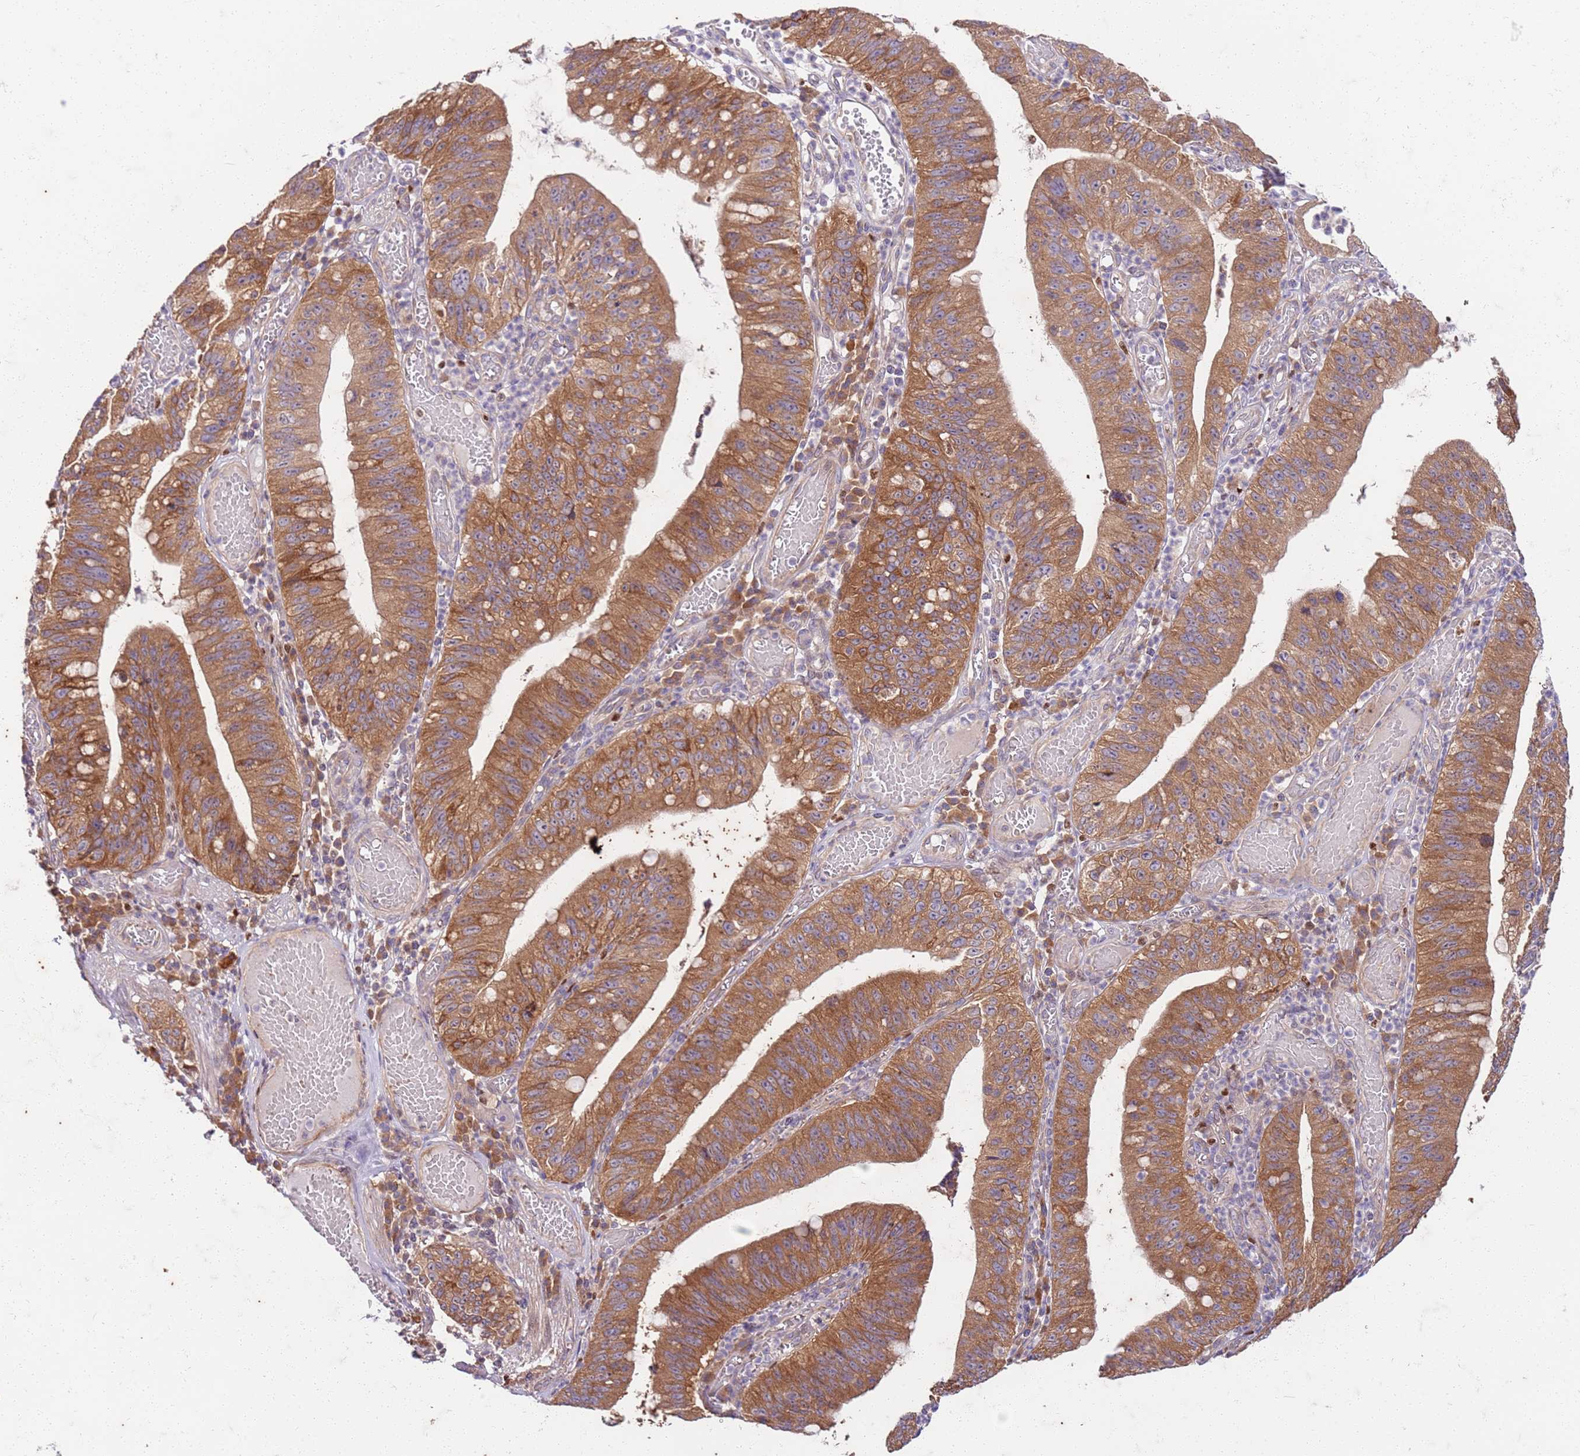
{"staining": {"intensity": "moderate", "quantity": ">75%", "location": "cytoplasmic/membranous"}, "tissue": "stomach cancer", "cell_type": "Tumor cells", "image_type": "cancer", "snomed": [{"axis": "morphology", "description": "Adenocarcinoma, NOS"}, {"axis": "topography", "description": "Stomach"}], "caption": "Tumor cells show medium levels of moderate cytoplasmic/membranous positivity in approximately >75% of cells in human stomach adenocarcinoma. The protein of interest is shown in brown color, while the nuclei are stained blue.", "gene": "OSBP", "patient": {"sex": "male", "age": 59}}